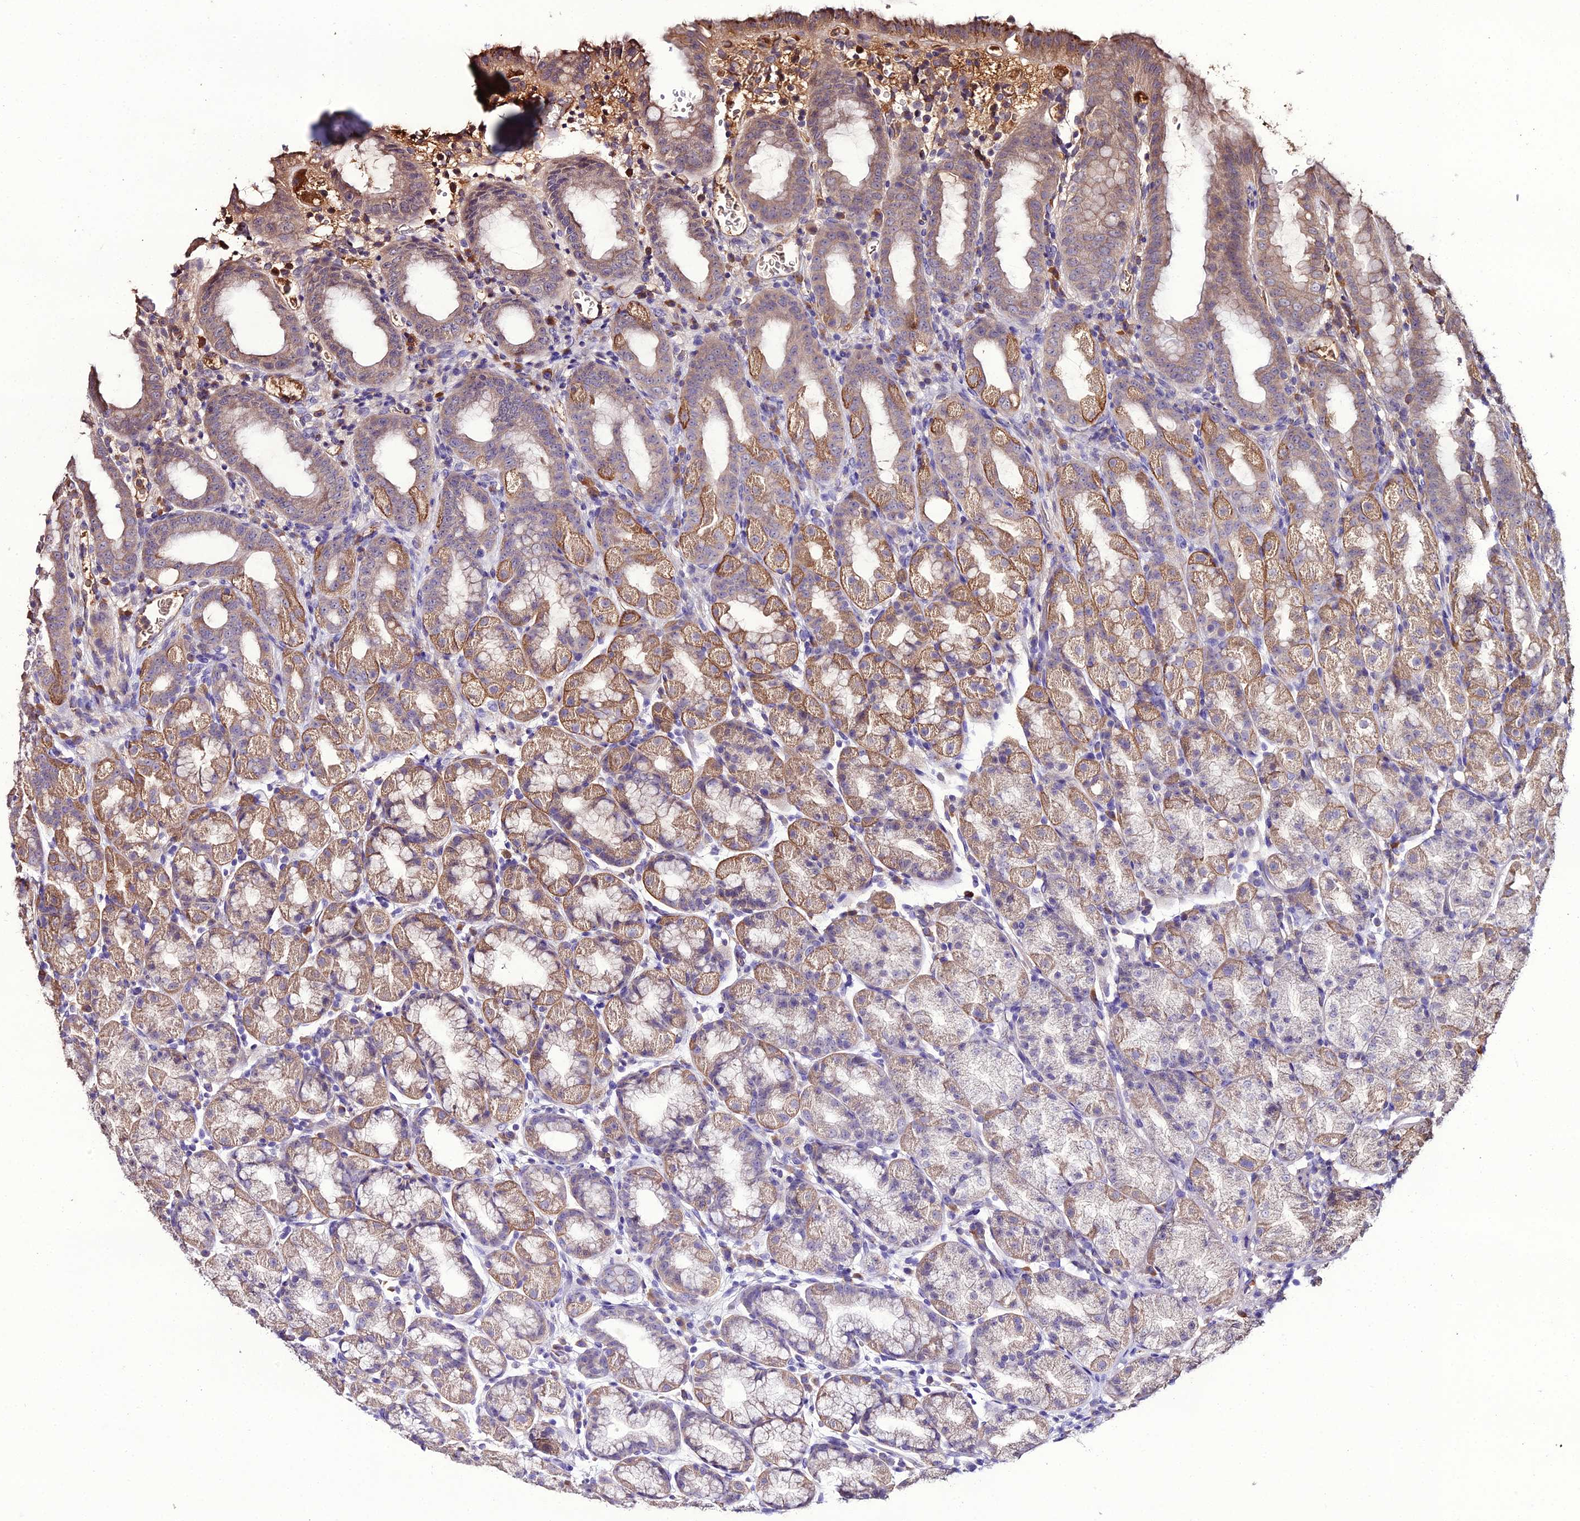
{"staining": {"intensity": "moderate", "quantity": "25%-75%", "location": "cytoplasmic/membranous"}, "tissue": "stomach", "cell_type": "Glandular cells", "image_type": "normal", "snomed": [{"axis": "morphology", "description": "Normal tissue, NOS"}, {"axis": "topography", "description": "Stomach, upper"}, {"axis": "topography", "description": "Stomach, lower"}, {"axis": "topography", "description": "Small intestine"}], "caption": "Unremarkable stomach reveals moderate cytoplasmic/membranous expression in about 25%-75% of glandular cells, visualized by immunohistochemistry.", "gene": "KCTD16", "patient": {"sex": "male", "age": 68}}